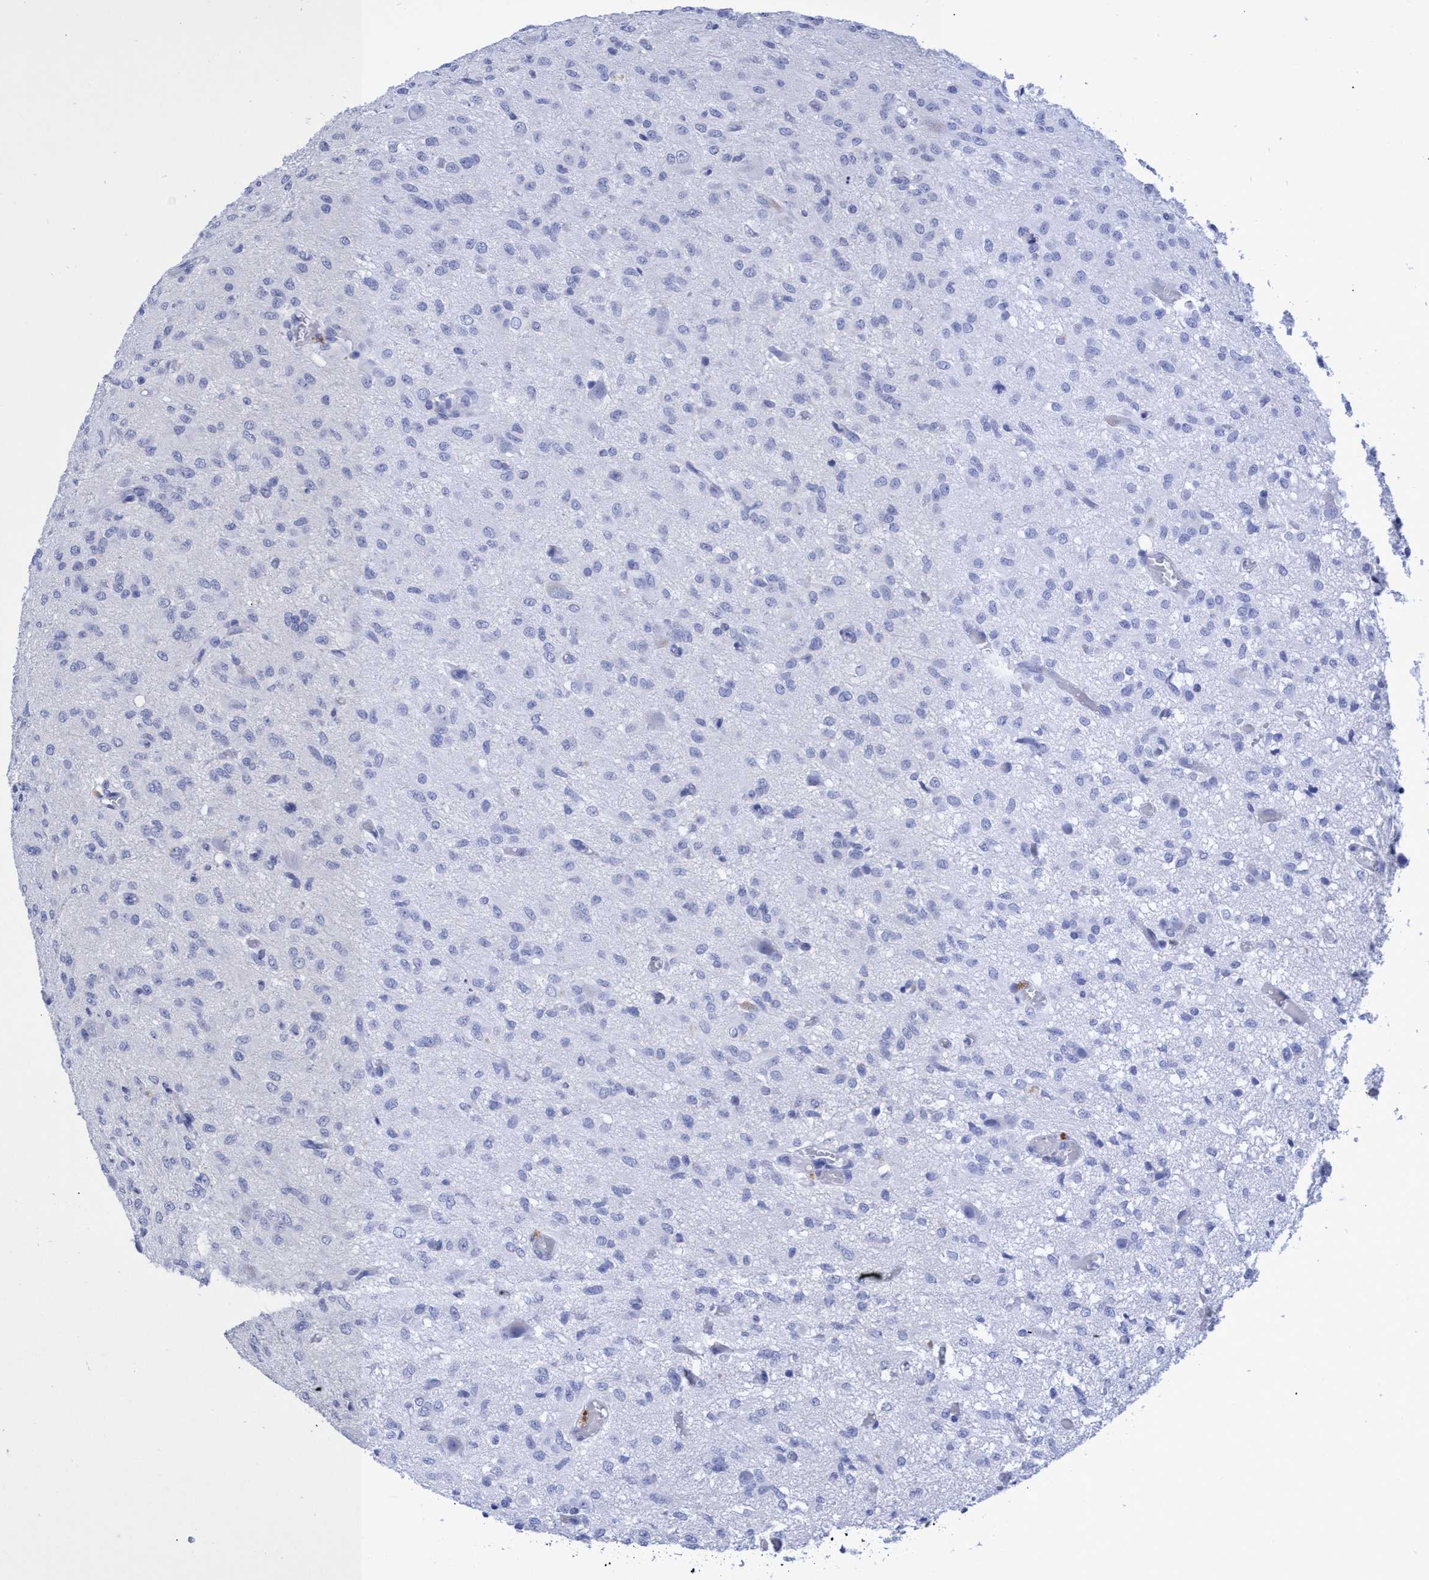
{"staining": {"intensity": "negative", "quantity": "none", "location": "none"}, "tissue": "glioma", "cell_type": "Tumor cells", "image_type": "cancer", "snomed": [{"axis": "morphology", "description": "Glioma, malignant, High grade"}, {"axis": "topography", "description": "Brain"}], "caption": "Glioma stained for a protein using immunohistochemistry (IHC) reveals no staining tumor cells.", "gene": "INSL6", "patient": {"sex": "female", "age": 59}}